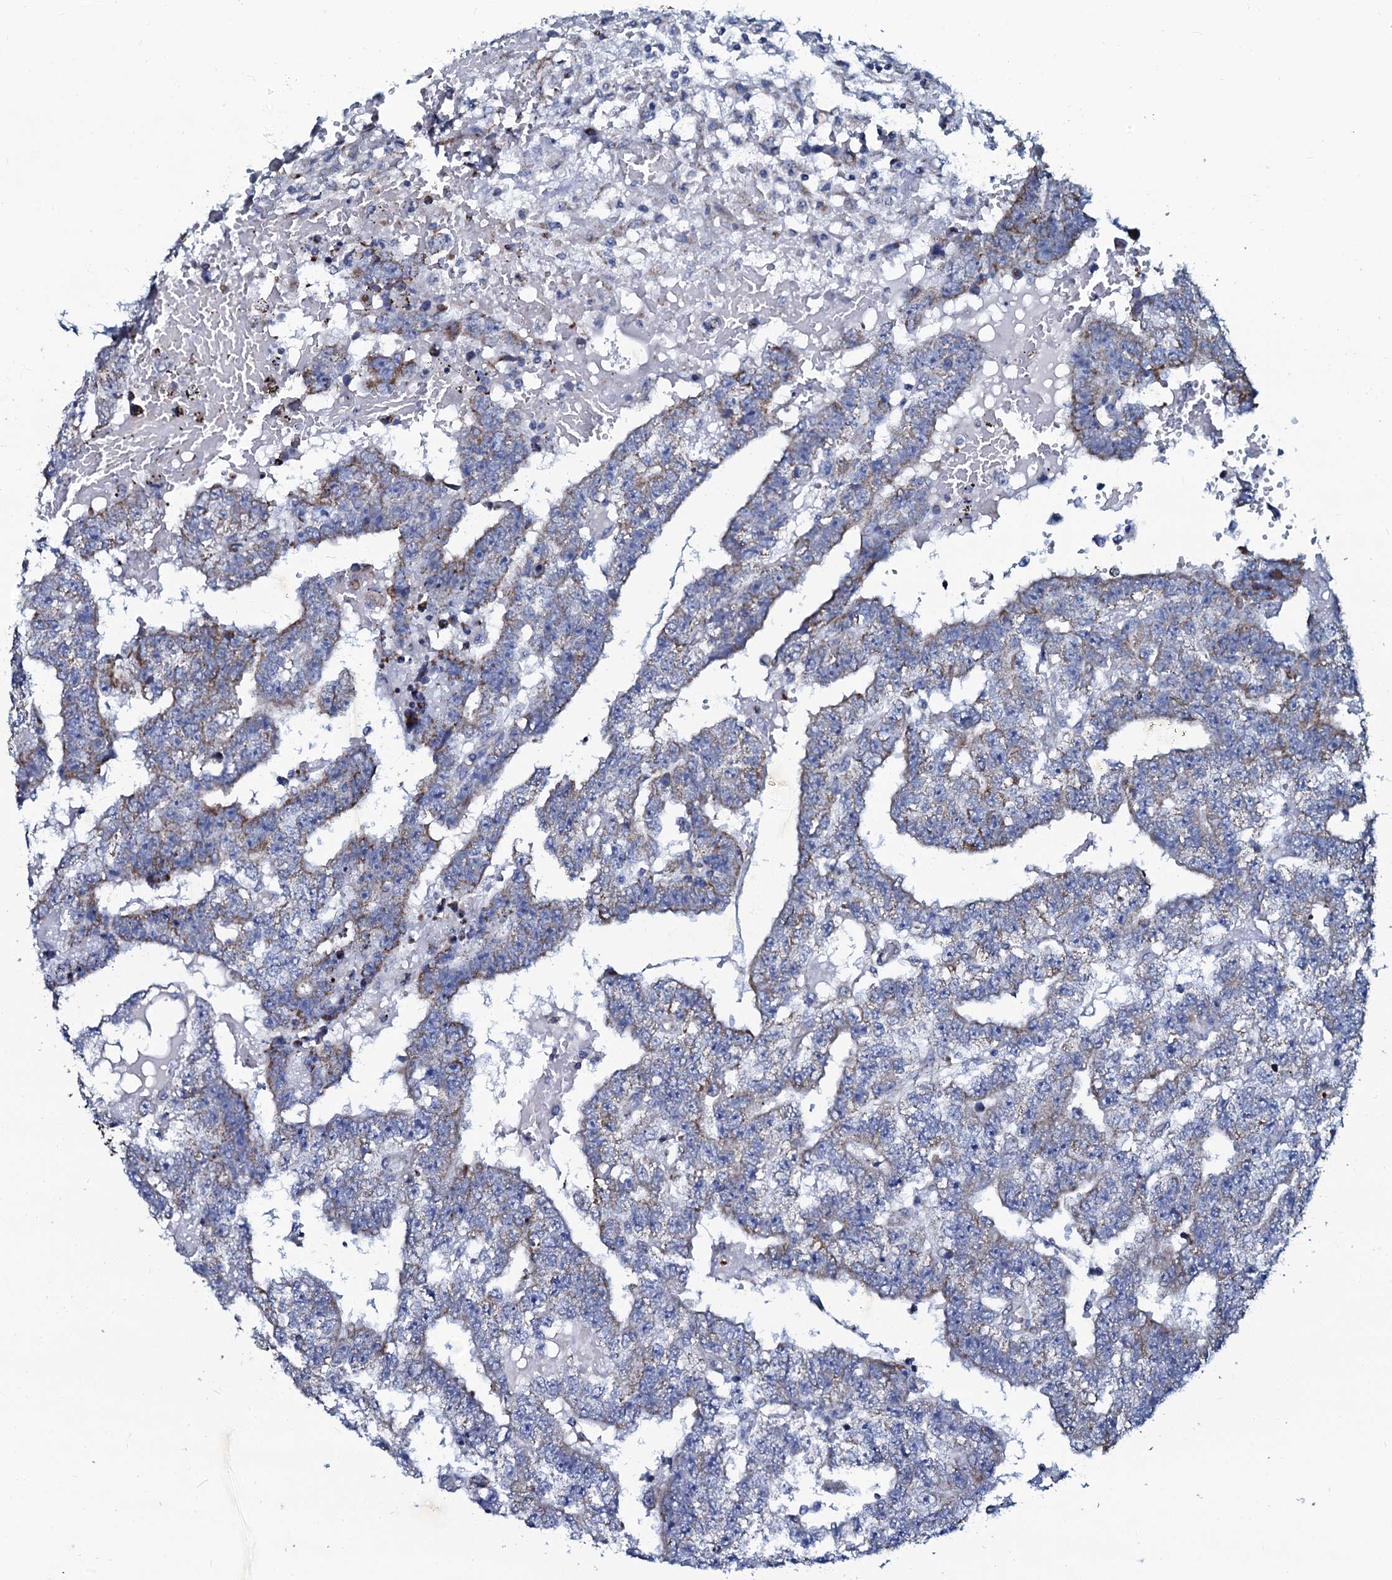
{"staining": {"intensity": "negative", "quantity": "none", "location": "none"}, "tissue": "testis cancer", "cell_type": "Tumor cells", "image_type": "cancer", "snomed": [{"axis": "morphology", "description": "Carcinoma, Embryonal, NOS"}, {"axis": "topography", "description": "Testis"}], "caption": "This is a image of immunohistochemistry (IHC) staining of testis embryonal carcinoma, which shows no staining in tumor cells.", "gene": "SLC37A4", "patient": {"sex": "male", "age": 25}}